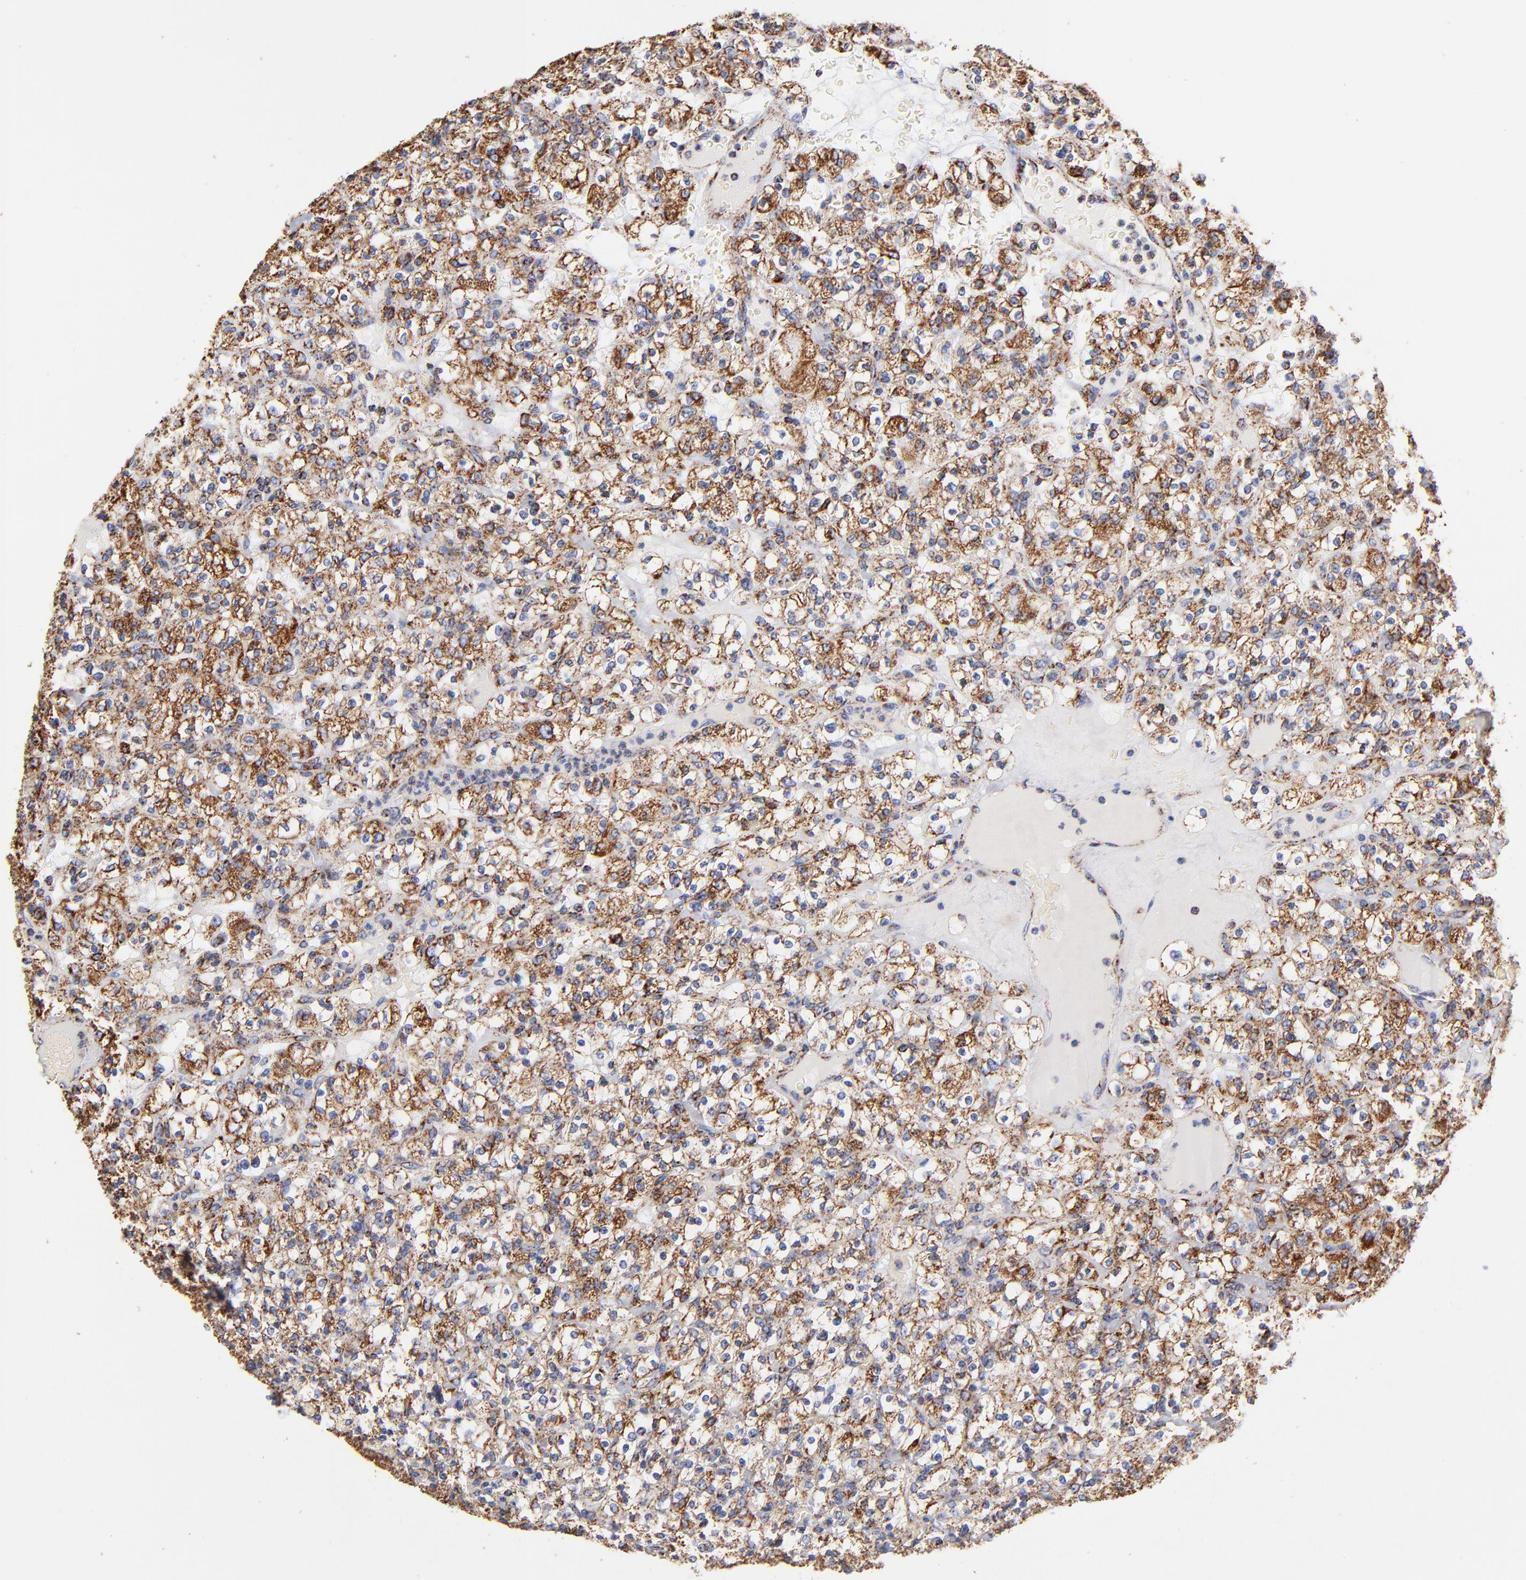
{"staining": {"intensity": "strong", "quantity": ">75%", "location": "cytoplasmic/membranous"}, "tissue": "renal cancer", "cell_type": "Tumor cells", "image_type": "cancer", "snomed": [{"axis": "morphology", "description": "Normal tissue, NOS"}, {"axis": "morphology", "description": "Adenocarcinoma, NOS"}, {"axis": "topography", "description": "Kidney"}], "caption": "Immunohistochemistry (IHC) staining of renal cancer (adenocarcinoma), which exhibits high levels of strong cytoplasmic/membranous expression in about >75% of tumor cells indicating strong cytoplasmic/membranous protein staining. The staining was performed using DAB (brown) for protein detection and nuclei were counterstained in hematoxylin (blue).", "gene": "PHB1", "patient": {"sex": "female", "age": 72}}